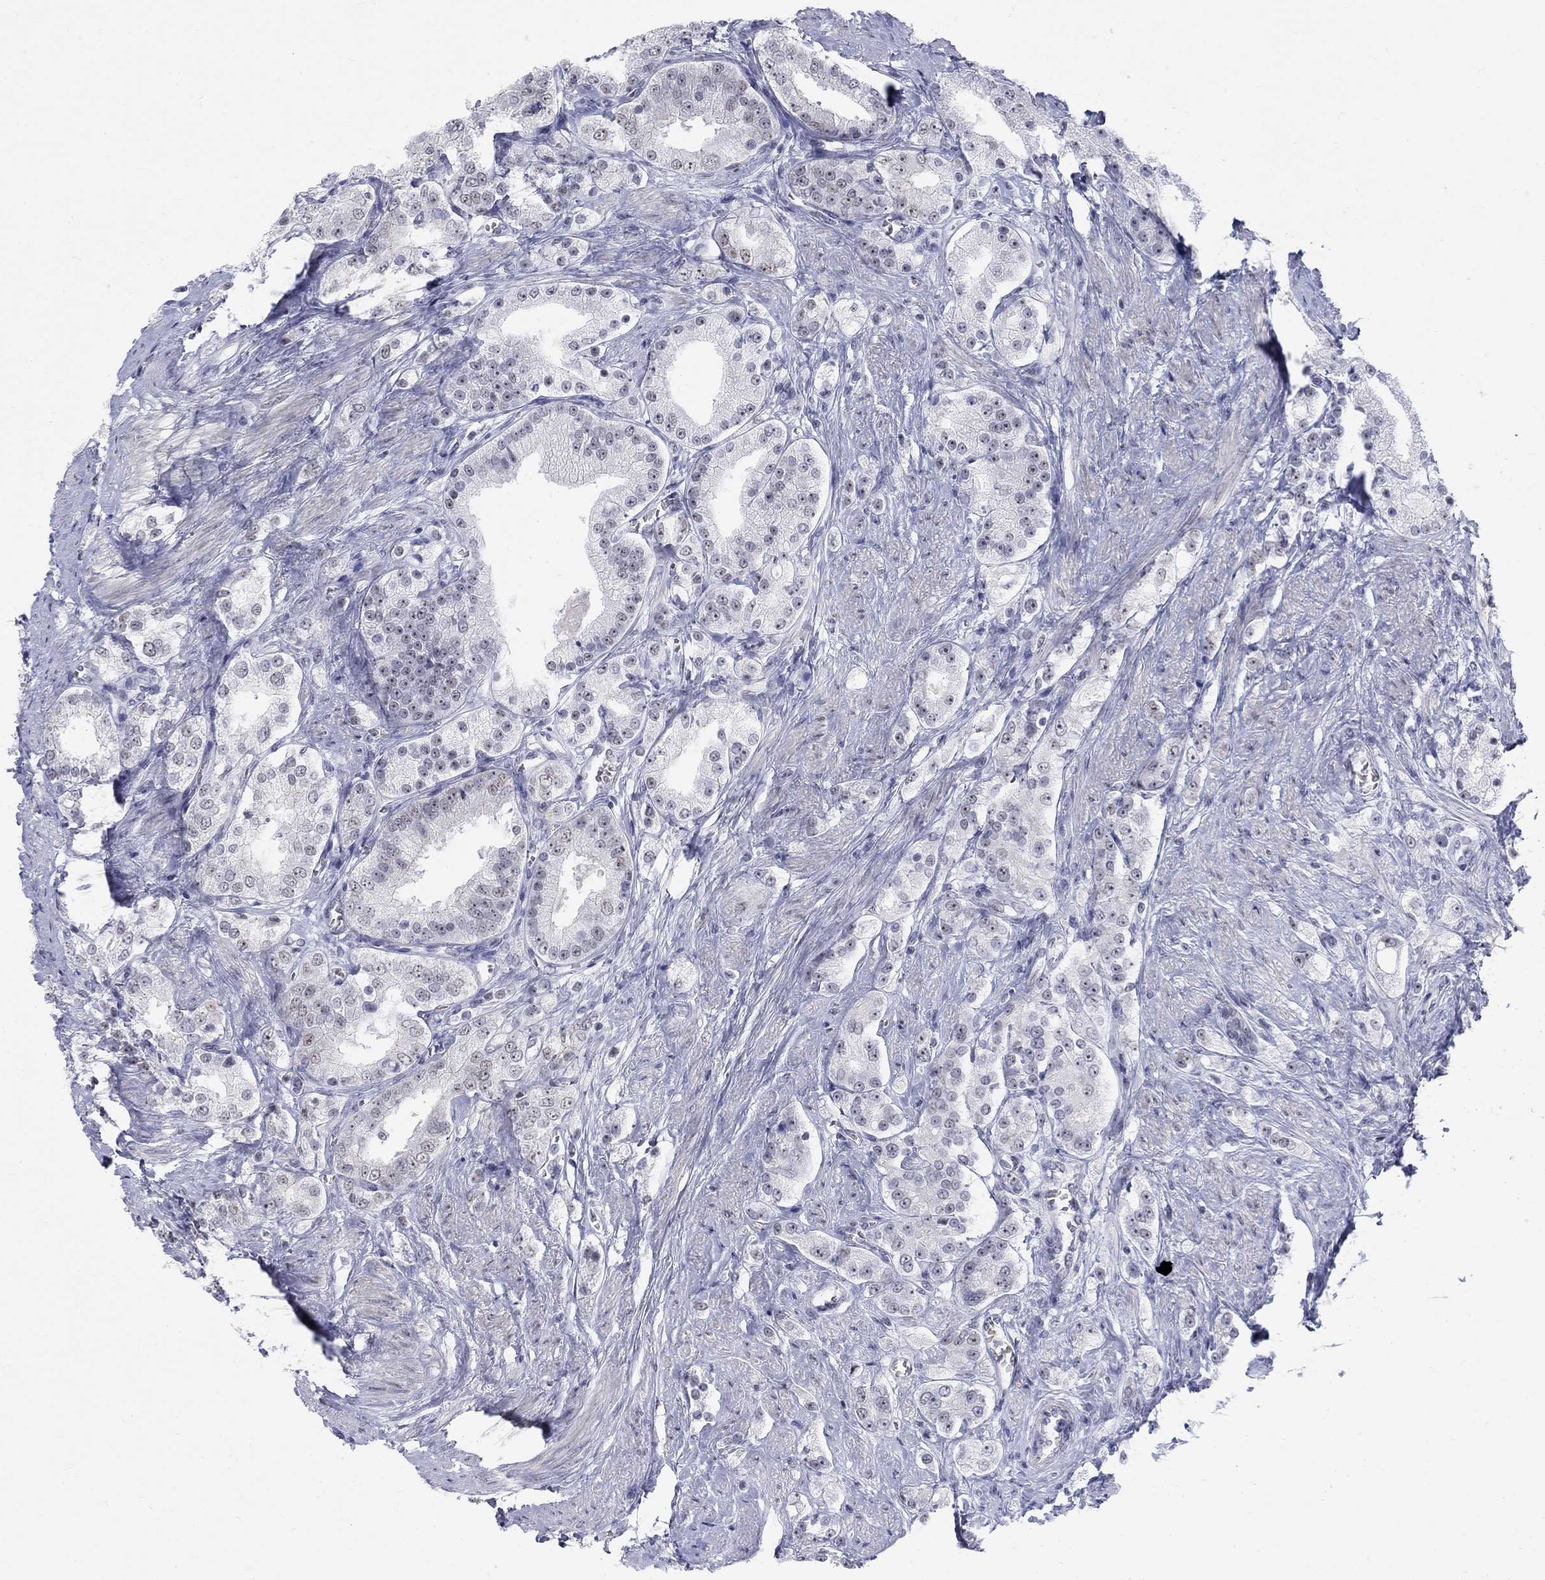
{"staining": {"intensity": "negative", "quantity": "none", "location": "none"}, "tissue": "prostate cancer", "cell_type": "Tumor cells", "image_type": "cancer", "snomed": [{"axis": "morphology", "description": "Adenocarcinoma, NOS"}, {"axis": "topography", "description": "Prostate and seminal vesicle, NOS"}, {"axis": "topography", "description": "Prostate"}], "caption": "There is no significant staining in tumor cells of prostate cancer (adenocarcinoma).", "gene": "DMTN", "patient": {"sex": "male", "age": 67}}